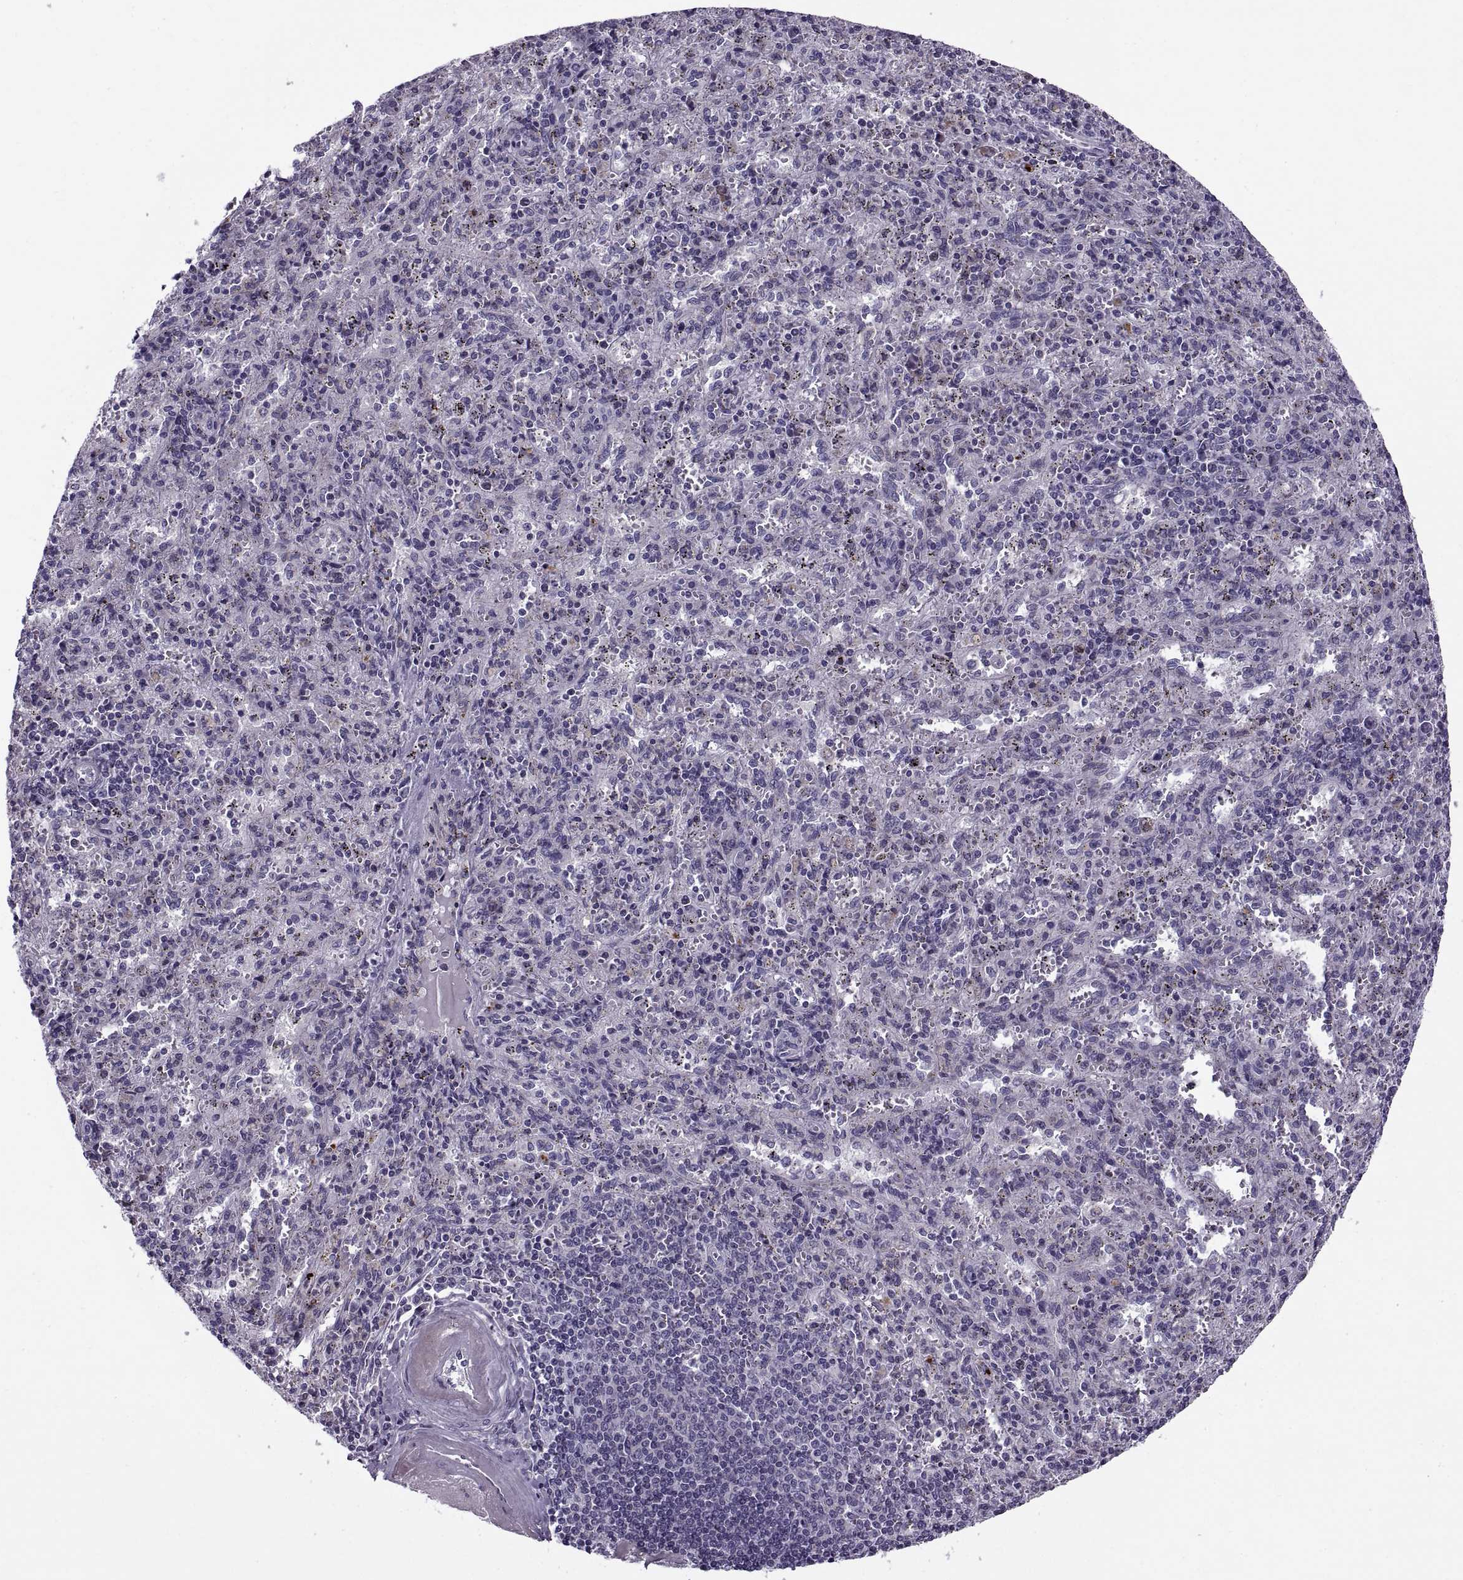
{"staining": {"intensity": "moderate", "quantity": "<25%", "location": "cytoplasmic/membranous"}, "tissue": "spleen", "cell_type": "Cells in red pulp", "image_type": "normal", "snomed": [{"axis": "morphology", "description": "Normal tissue, NOS"}, {"axis": "topography", "description": "Spleen"}], "caption": "Immunohistochemical staining of normal human spleen shows <25% levels of moderate cytoplasmic/membranous protein expression in about <25% of cells in red pulp.", "gene": "CALCR", "patient": {"sex": "male", "age": 57}}